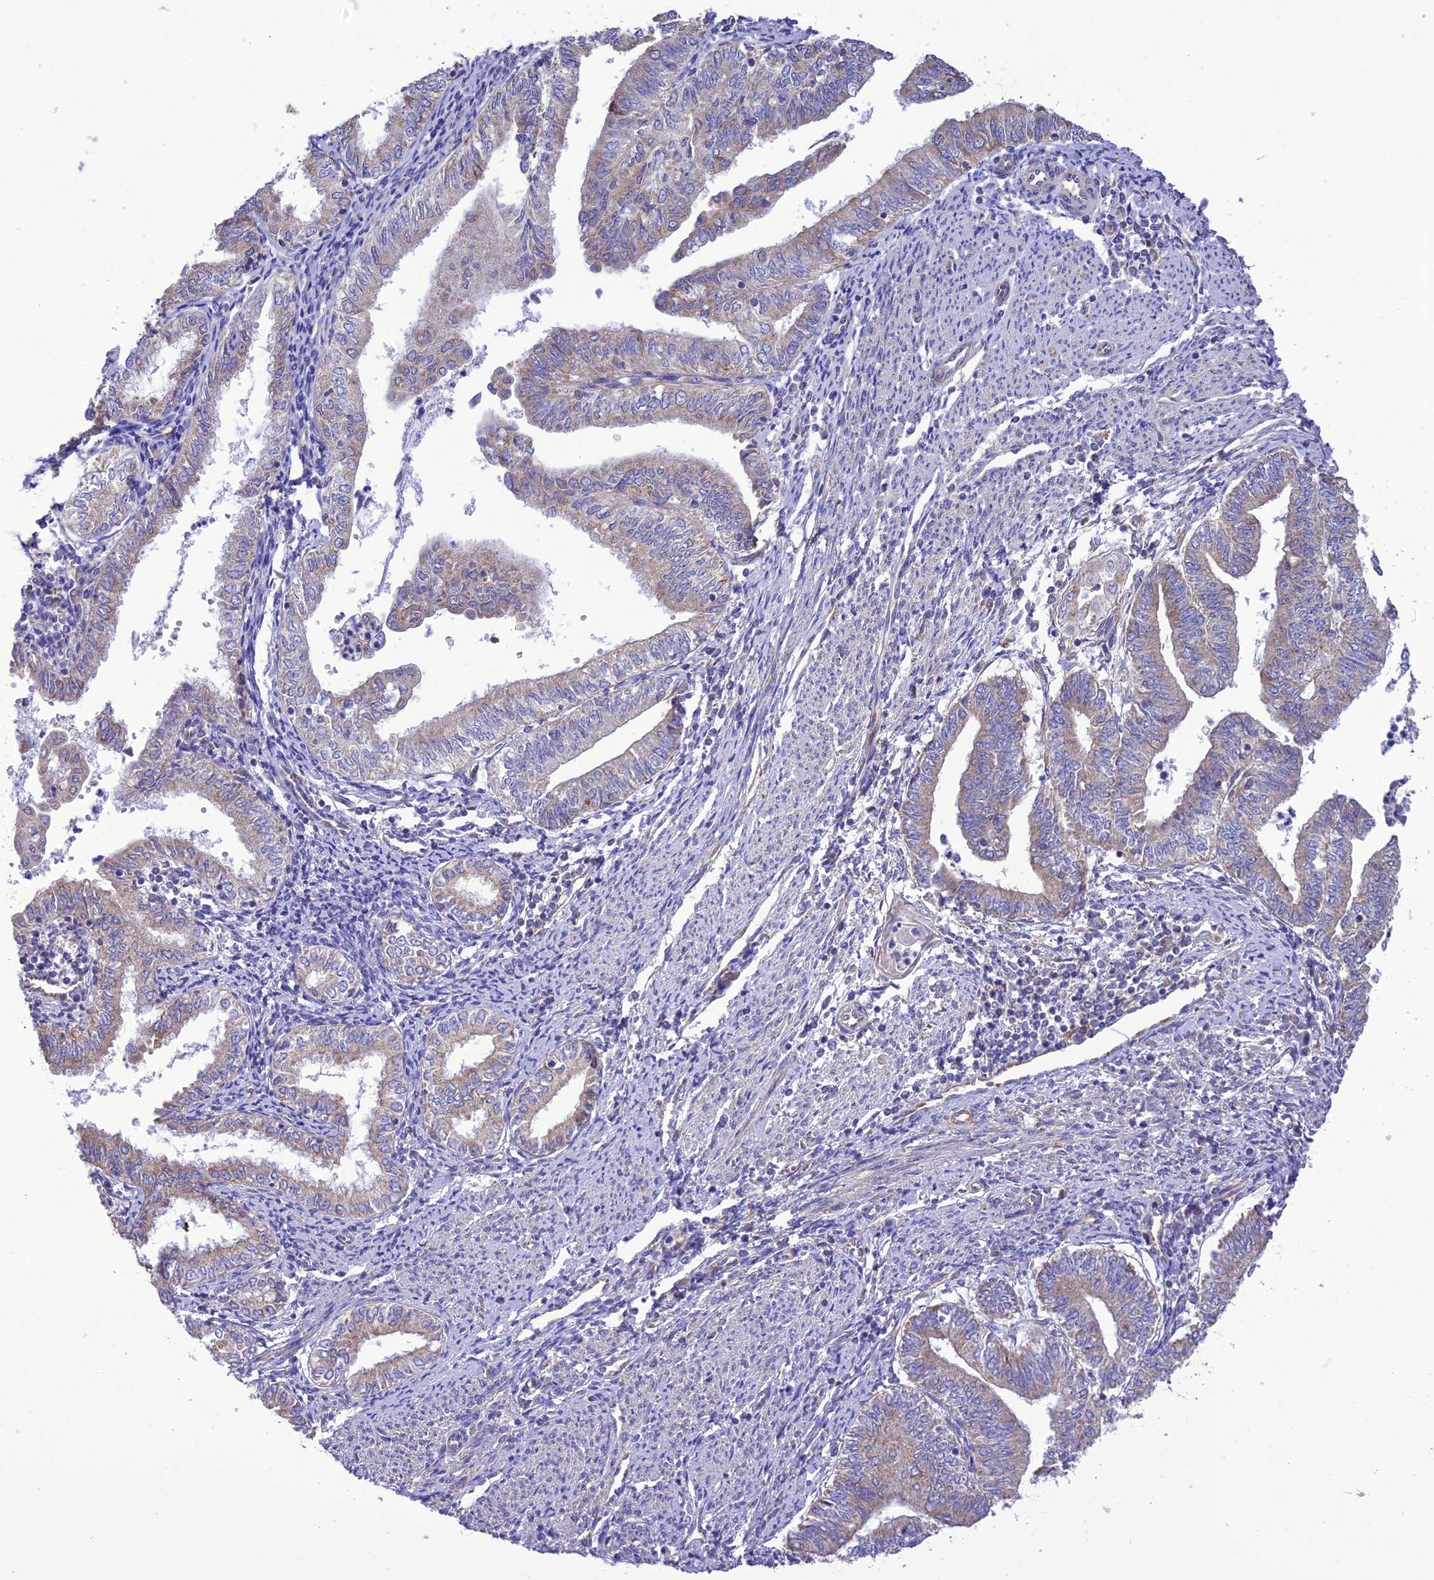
{"staining": {"intensity": "weak", "quantity": "25%-75%", "location": "cytoplasmic/membranous"}, "tissue": "endometrial cancer", "cell_type": "Tumor cells", "image_type": "cancer", "snomed": [{"axis": "morphology", "description": "Adenocarcinoma, NOS"}, {"axis": "topography", "description": "Endometrium"}], "caption": "Human endometrial cancer (adenocarcinoma) stained with a protein marker demonstrates weak staining in tumor cells.", "gene": "MAP3K12", "patient": {"sex": "female", "age": 66}}